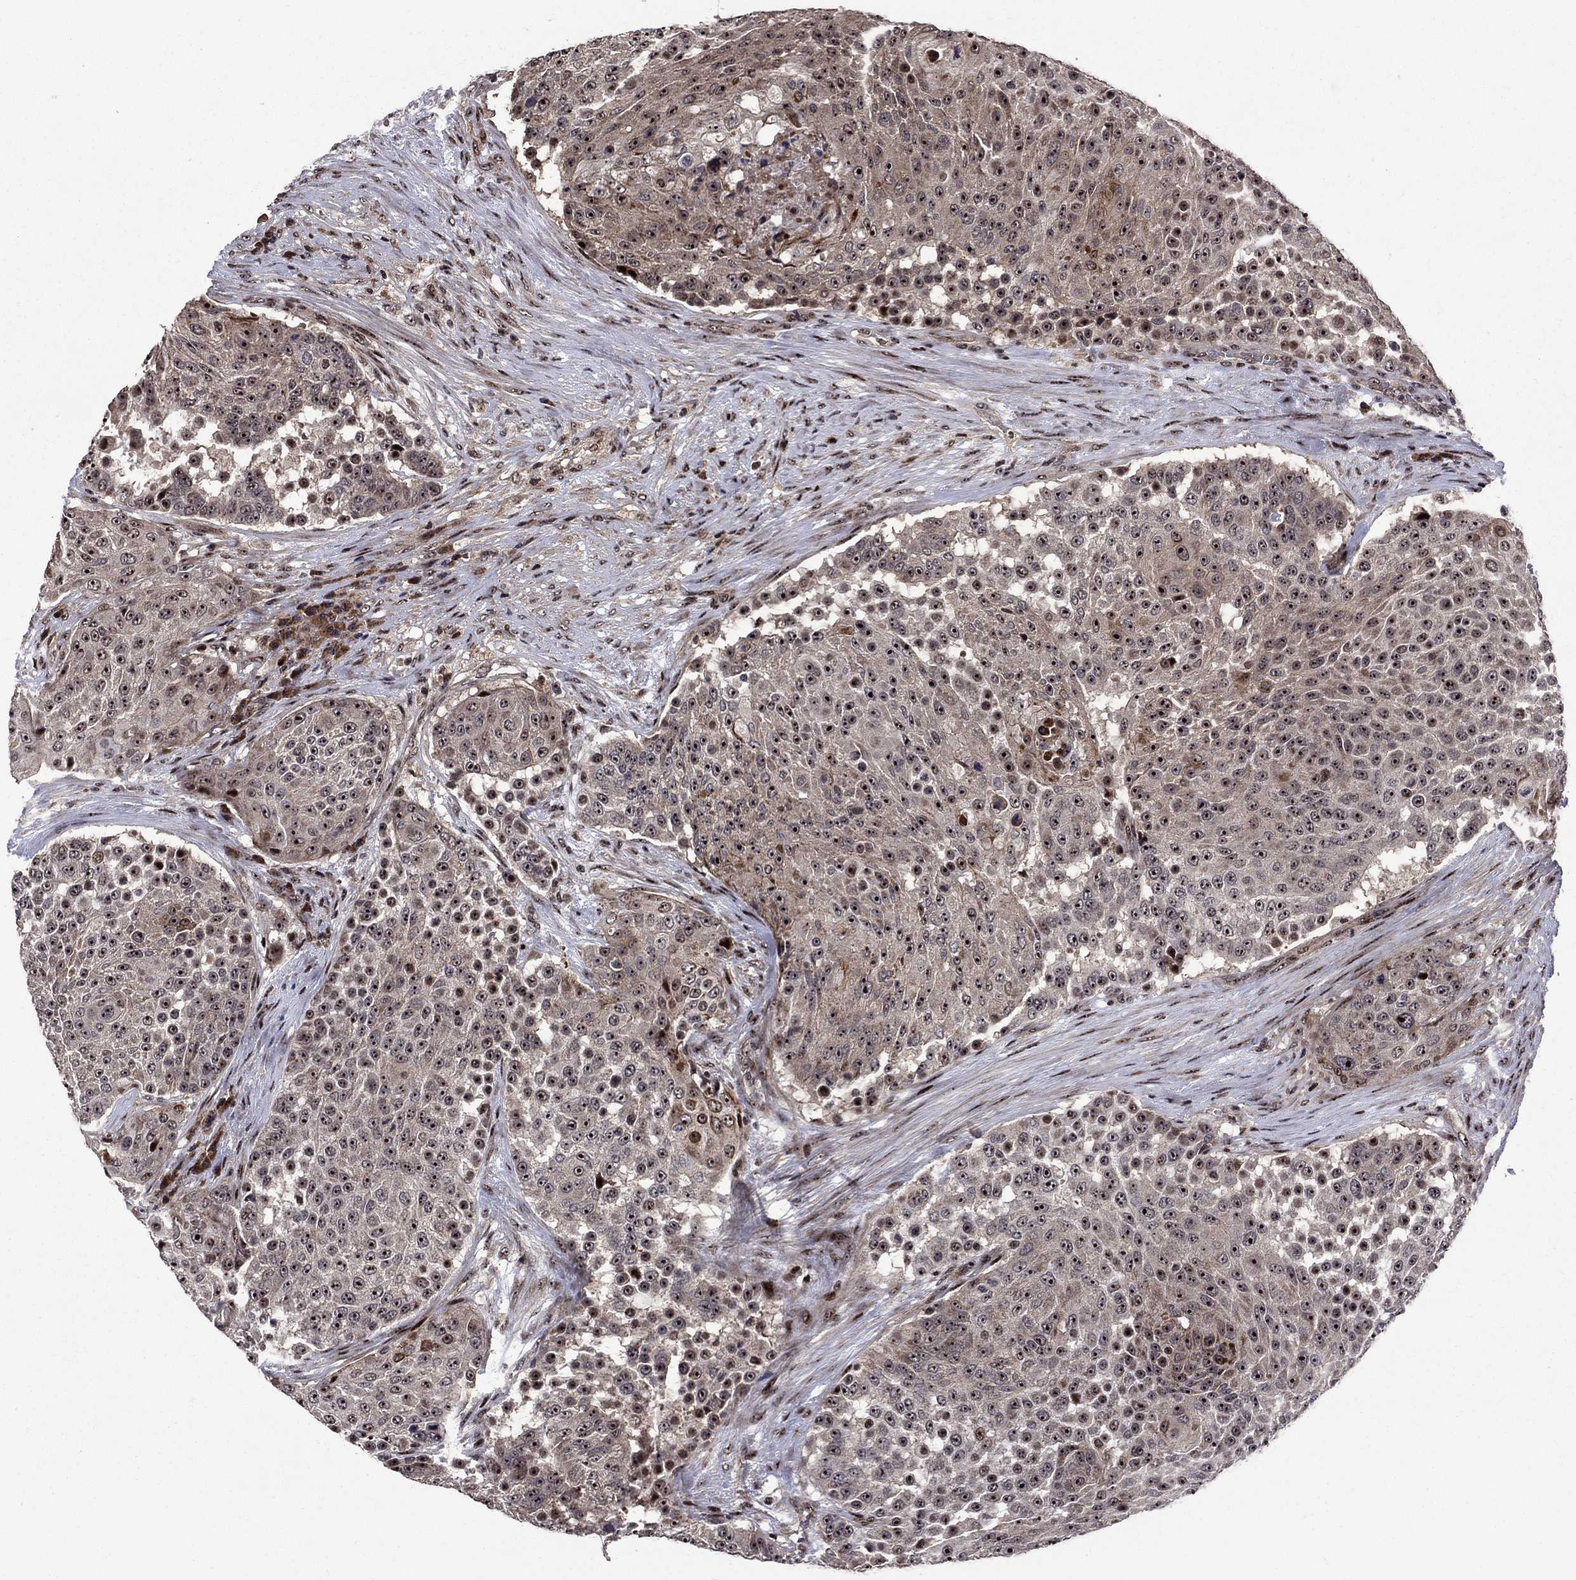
{"staining": {"intensity": "moderate", "quantity": "25%-75%", "location": "nuclear"}, "tissue": "urothelial cancer", "cell_type": "Tumor cells", "image_type": "cancer", "snomed": [{"axis": "morphology", "description": "Urothelial carcinoma, High grade"}, {"axis": "topography", "description": "Urinary bladder"}], "caption": "Tumor cells demonstrate moderate nuclear positivity in approximately 25%-75% of cells in high-grade urothelial carcinoma.", "gene": "AGTPBP1", "patient": {"sex": "female", "age": 63}}